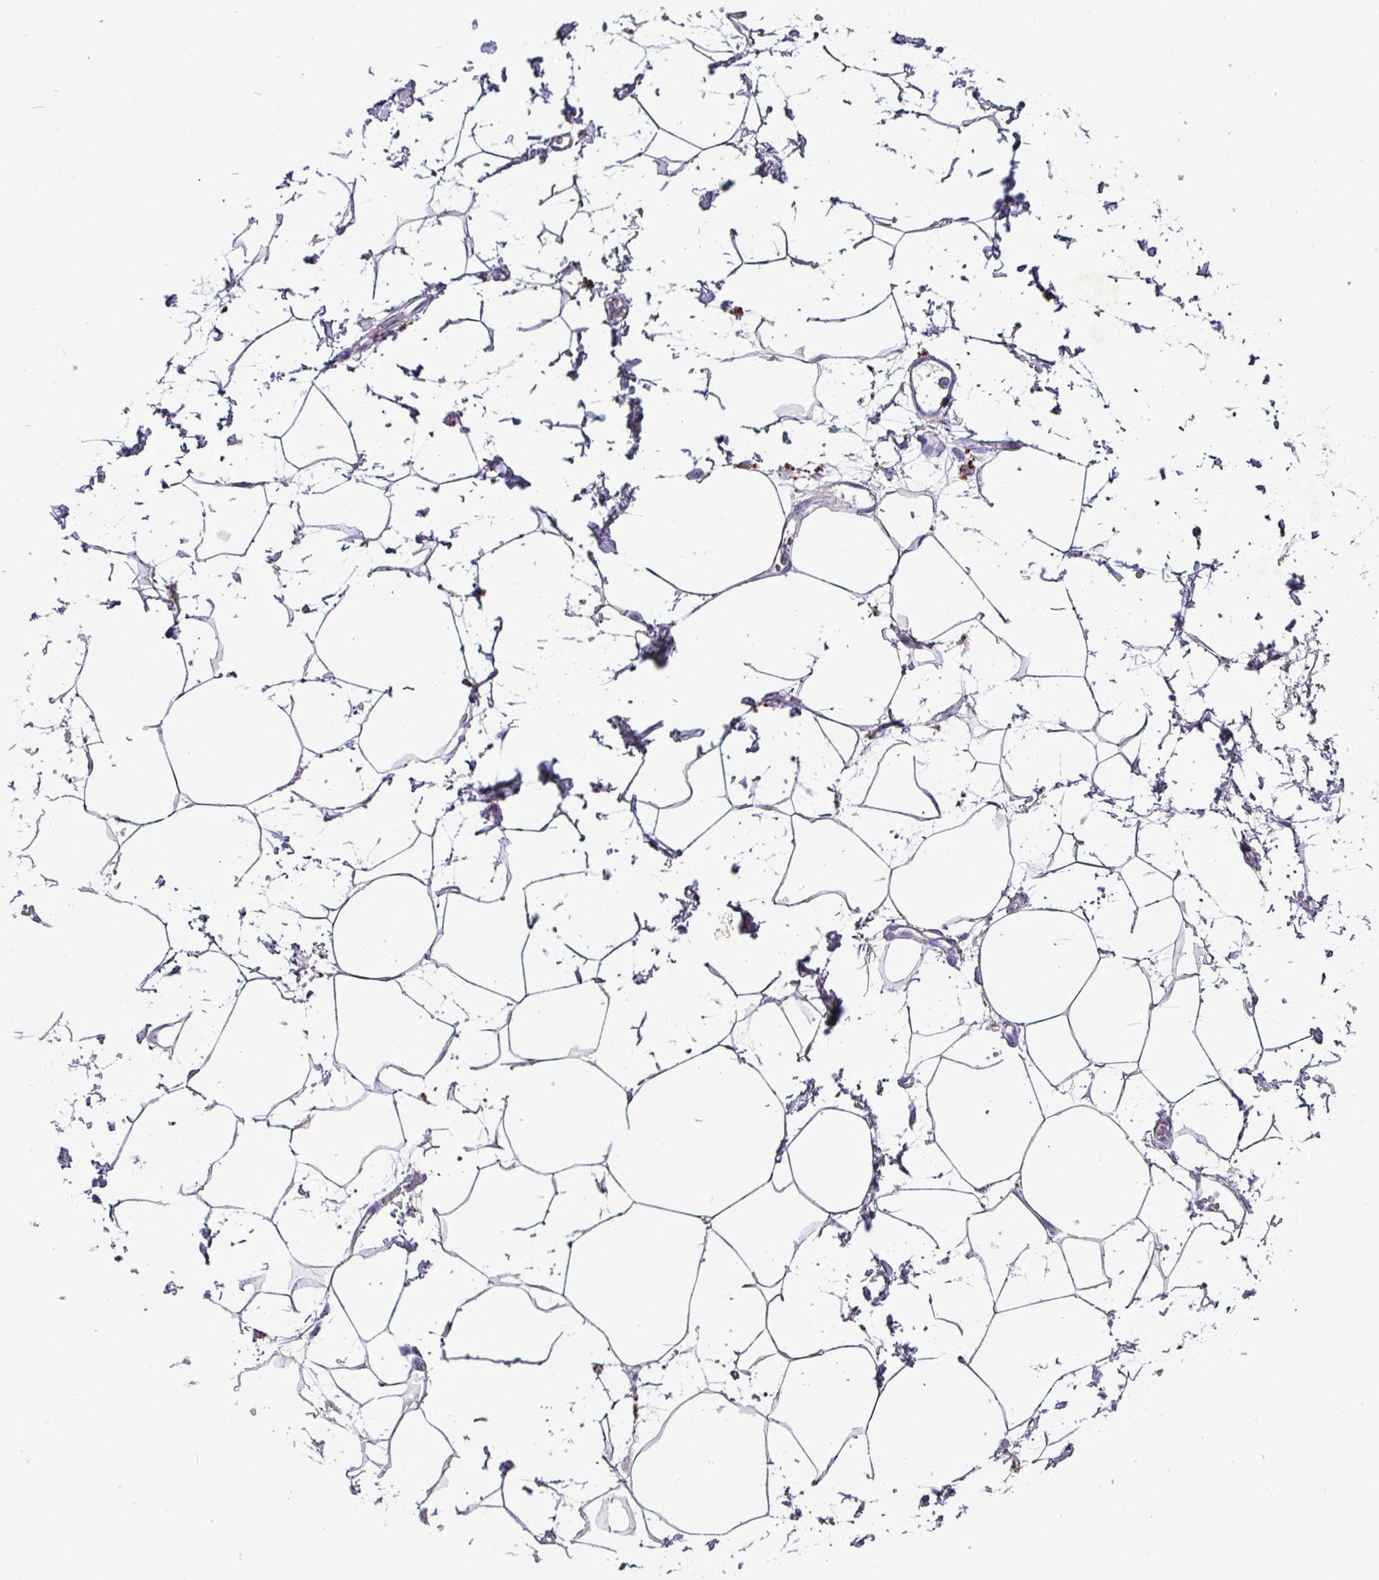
{"staining": {"intensity": "negative", "quantity": "none", "location": "none"}, "tissue": "adipose tissue", "cell_type": "Adipocytes", "image_type": "normal", "snomed": [{"axis": "morphology", "description": "Normal tissue, NOS"}, {"axis": "topography", "description": "Prostate"}, {"axis": "topography", "description": "Peripheral nerve tissue"}], "caption": "Immunohistochemical staining of benign adipose tissue demonstrates no significant staining in adipocytes. (Immunohistochemistry, brightfield microscopy, high magnification).", "gene": "HPR", "patient": {"sex": "male", "age": 55}}